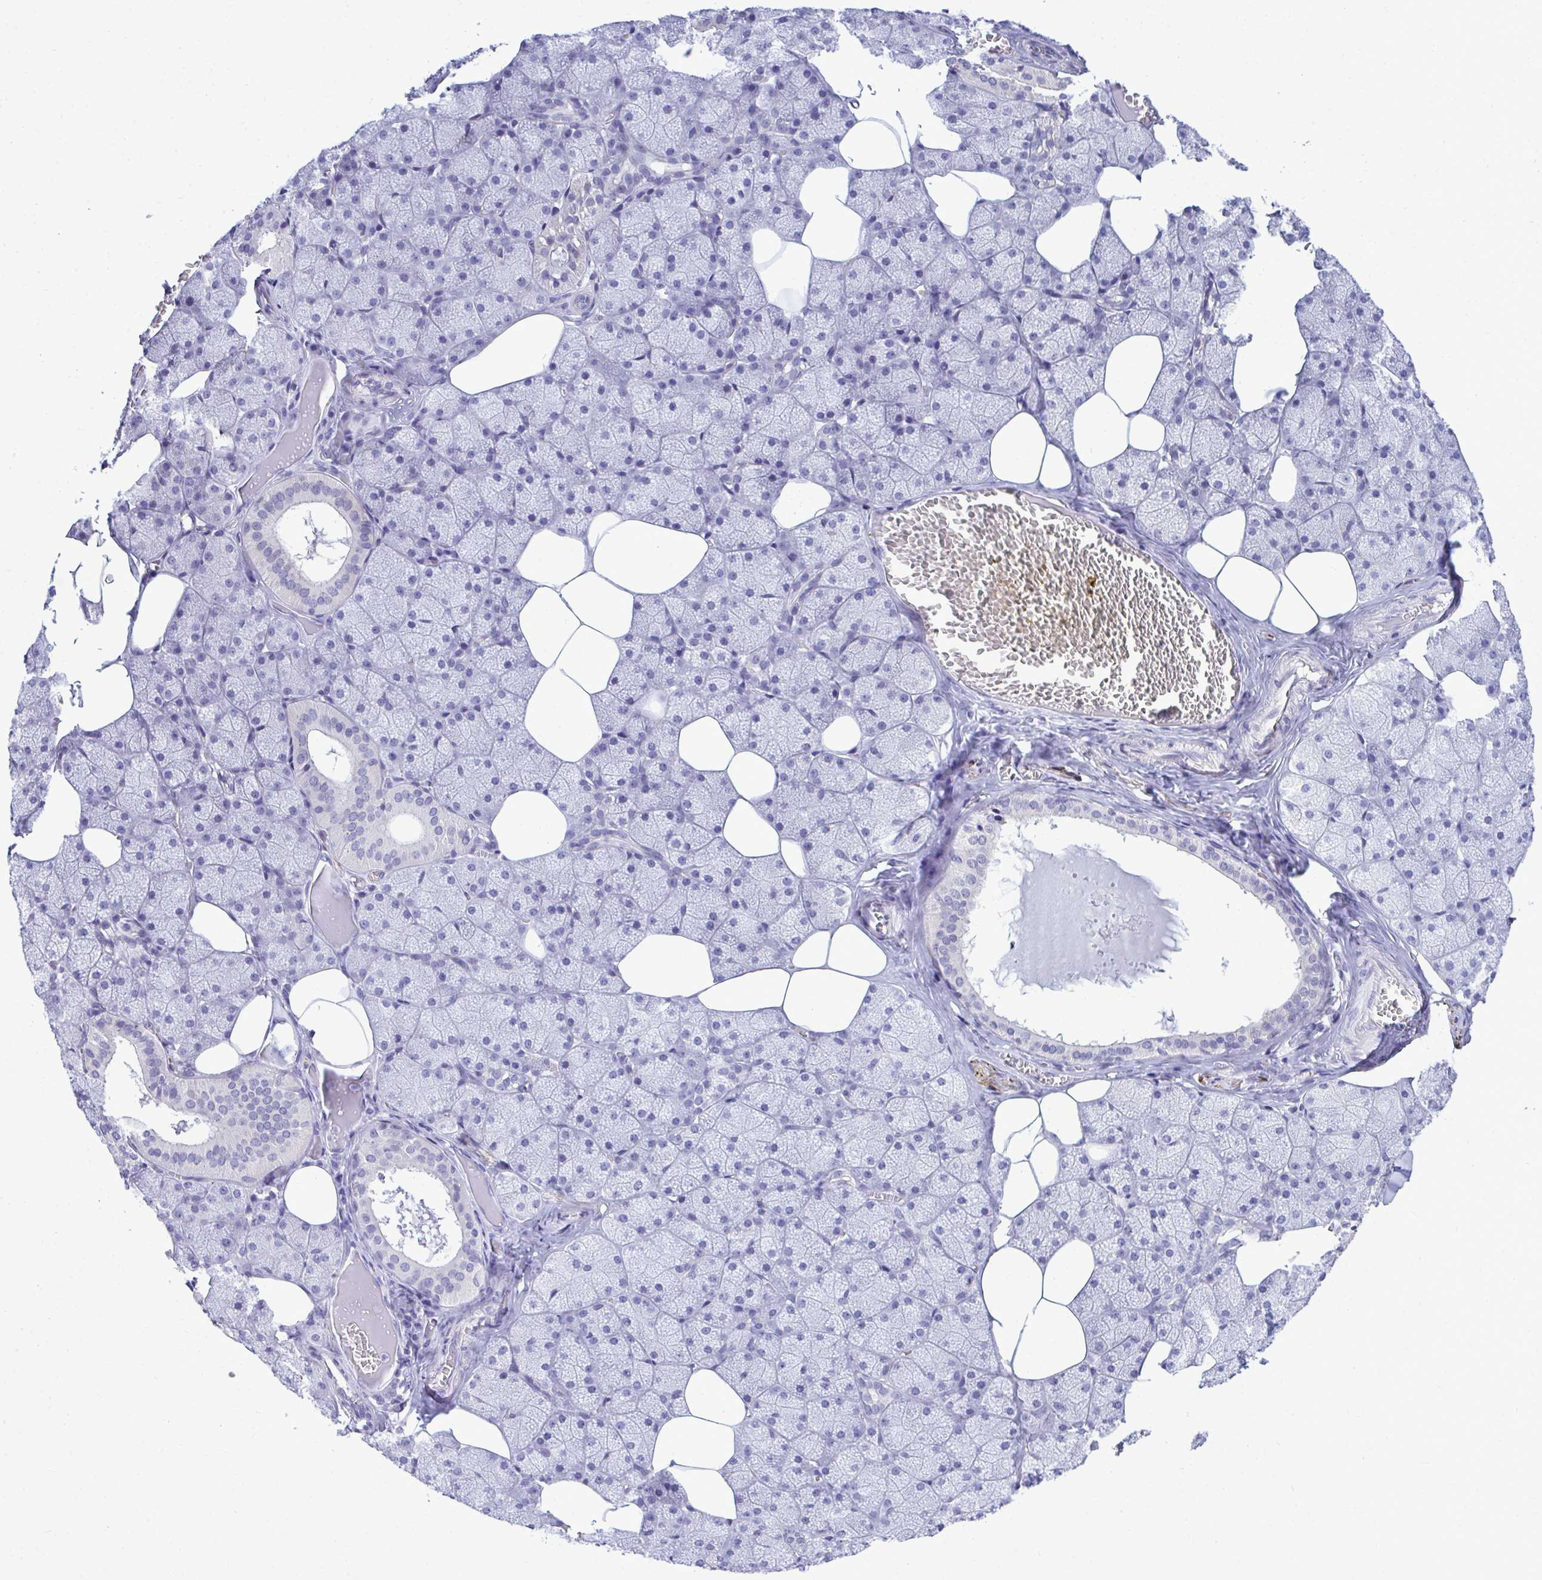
{"staining": {"intensity": "negative", "quantity": "none", "location": "none"}, "tissue": "salivary gland", "cell_type": "Glandular cells", "image_type": "normal", "snomed": [{"axis": "morphology", "description": "Normal tissue, NOS"}, {"axis": "topography", "description": "Salivary gland"}, {"axis": "topography", "description": "Peripheral nerve tissue"}], "caption": "The micrograph demonstrates no significant positivity in glandular cells of salivary gland.", "gene": "PIGK", "patient": {"sex": "male", "age": 38}}